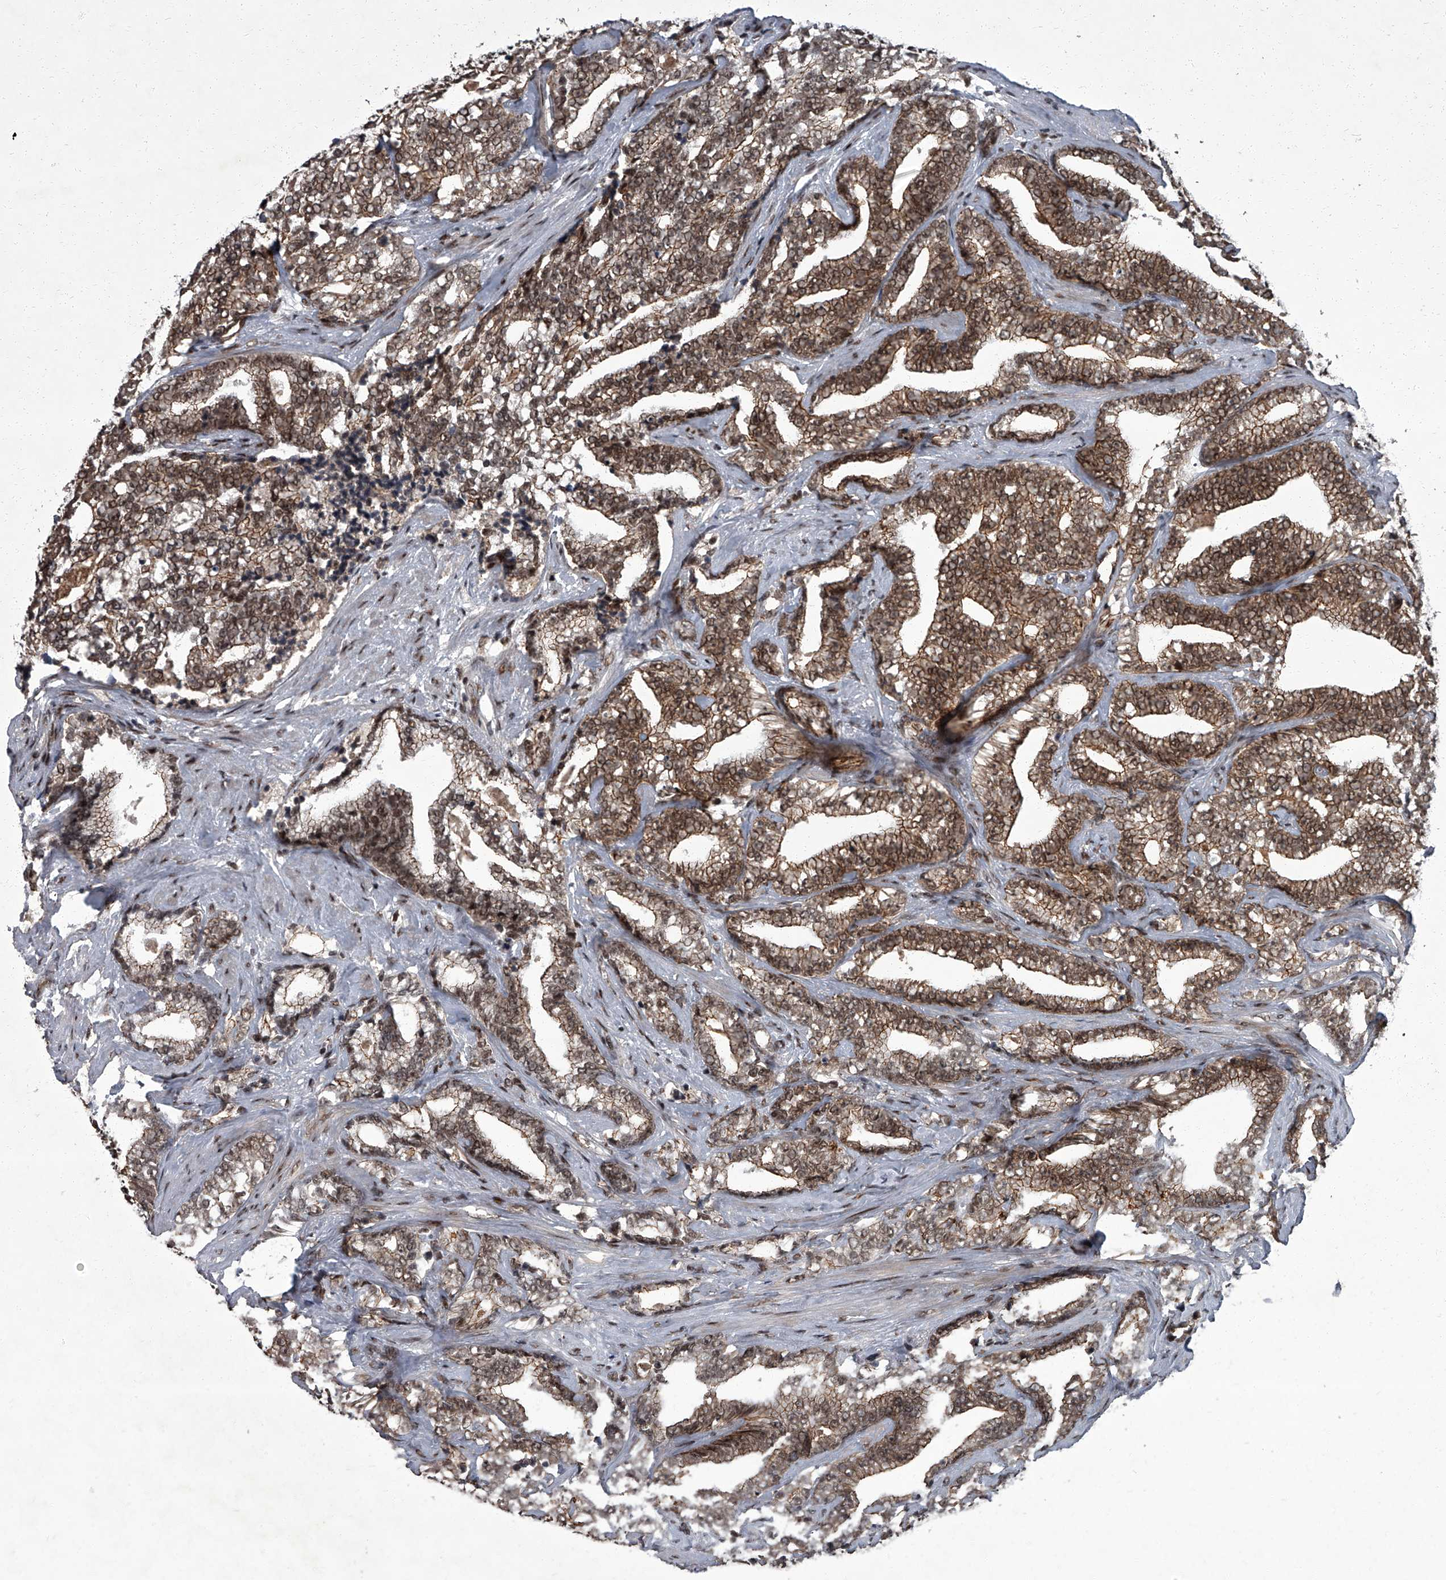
{"staining": {"intensity": "strong", "quantity": ">75%", "location": "cytoplasmic/membranous,nuclear"}, "tissue": "prostate cancer", "cell_type": "Tumor cells", "image_type": "cancer", "snomed": [{"axis": "morphology", "description": "Adenocarcinoma, High grade"}, {"axis": "topography", "description": "Prostate and seminal vesicle, NOS"}], "caption": "This is a histology image of immunohistochemistry (IHC) staining of prostate cancer (high-grade adenocarcinoma), which shows strong positivity in the cytoplasmic/membranous and nuclear of tumor cells.", "gene": "ZNF518B", "patient": {"sex": "male", "age": 67}}